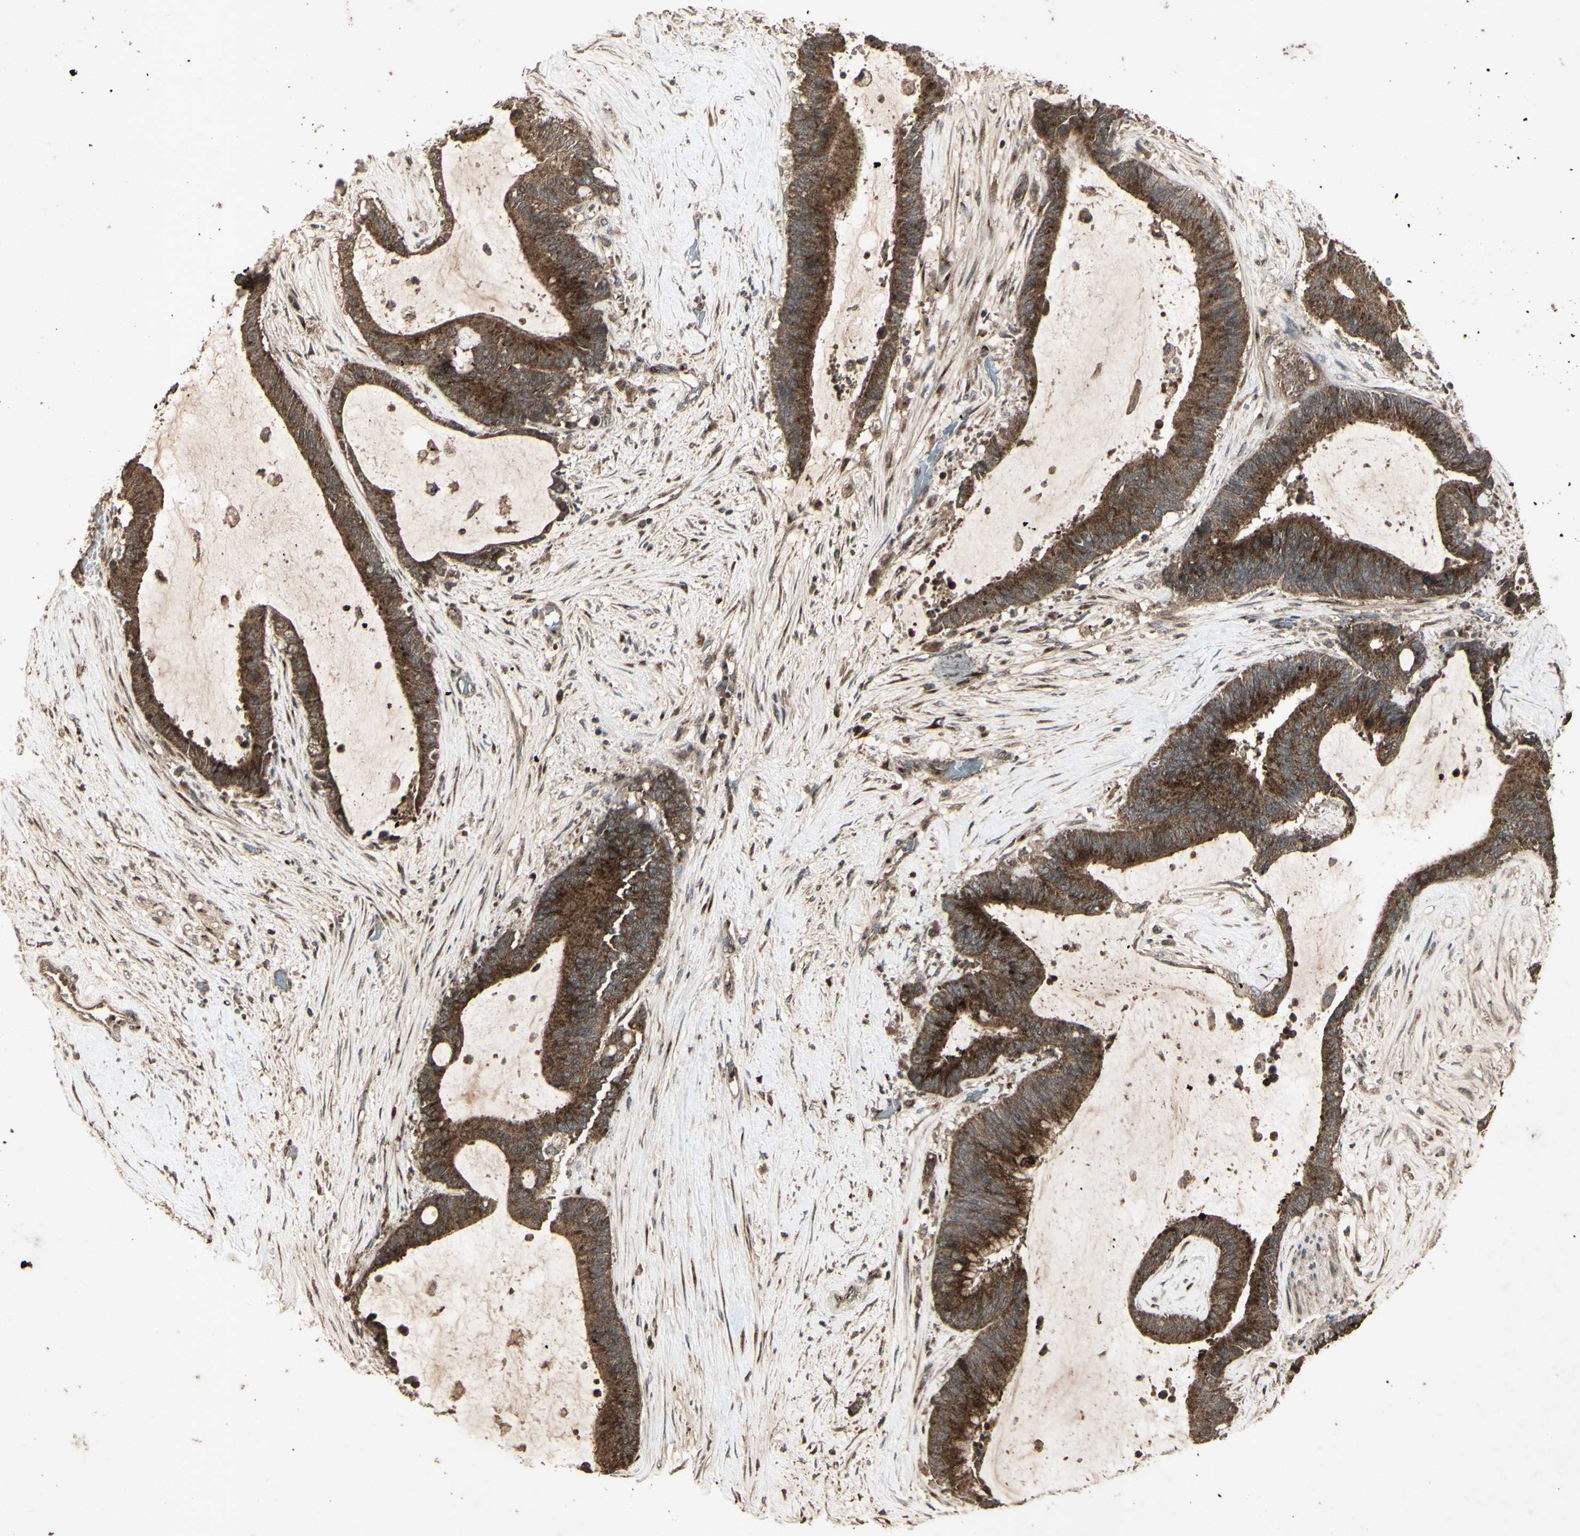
{"staining": {"intensity": "strong", "quantity": ">75%", "location": "cytoplasmic/membranous"}, "tissue": "liver cancer", "cell_type": "Tumor cells", "image_type": "cancer", "snomed": [{"axis": "morphology", "description": "Cholangiocarcinoma"}, {"axis": "topography", "description": "Liver"}], "caption": "DAB immunohistochemical staining of cholangiocarcinoma (liver) exhibits strong cytoplasmic/membranous protein staining in approximately >75% of tumor cells. The staining is performed using DAB (3,3'-diaminobenzidine) brown chromogen to label protein expression. The nuclei are counter-stained blue using hematoxylin.", "gene": "AP1G1", "patient": {"sex": "female", "age": 73}}